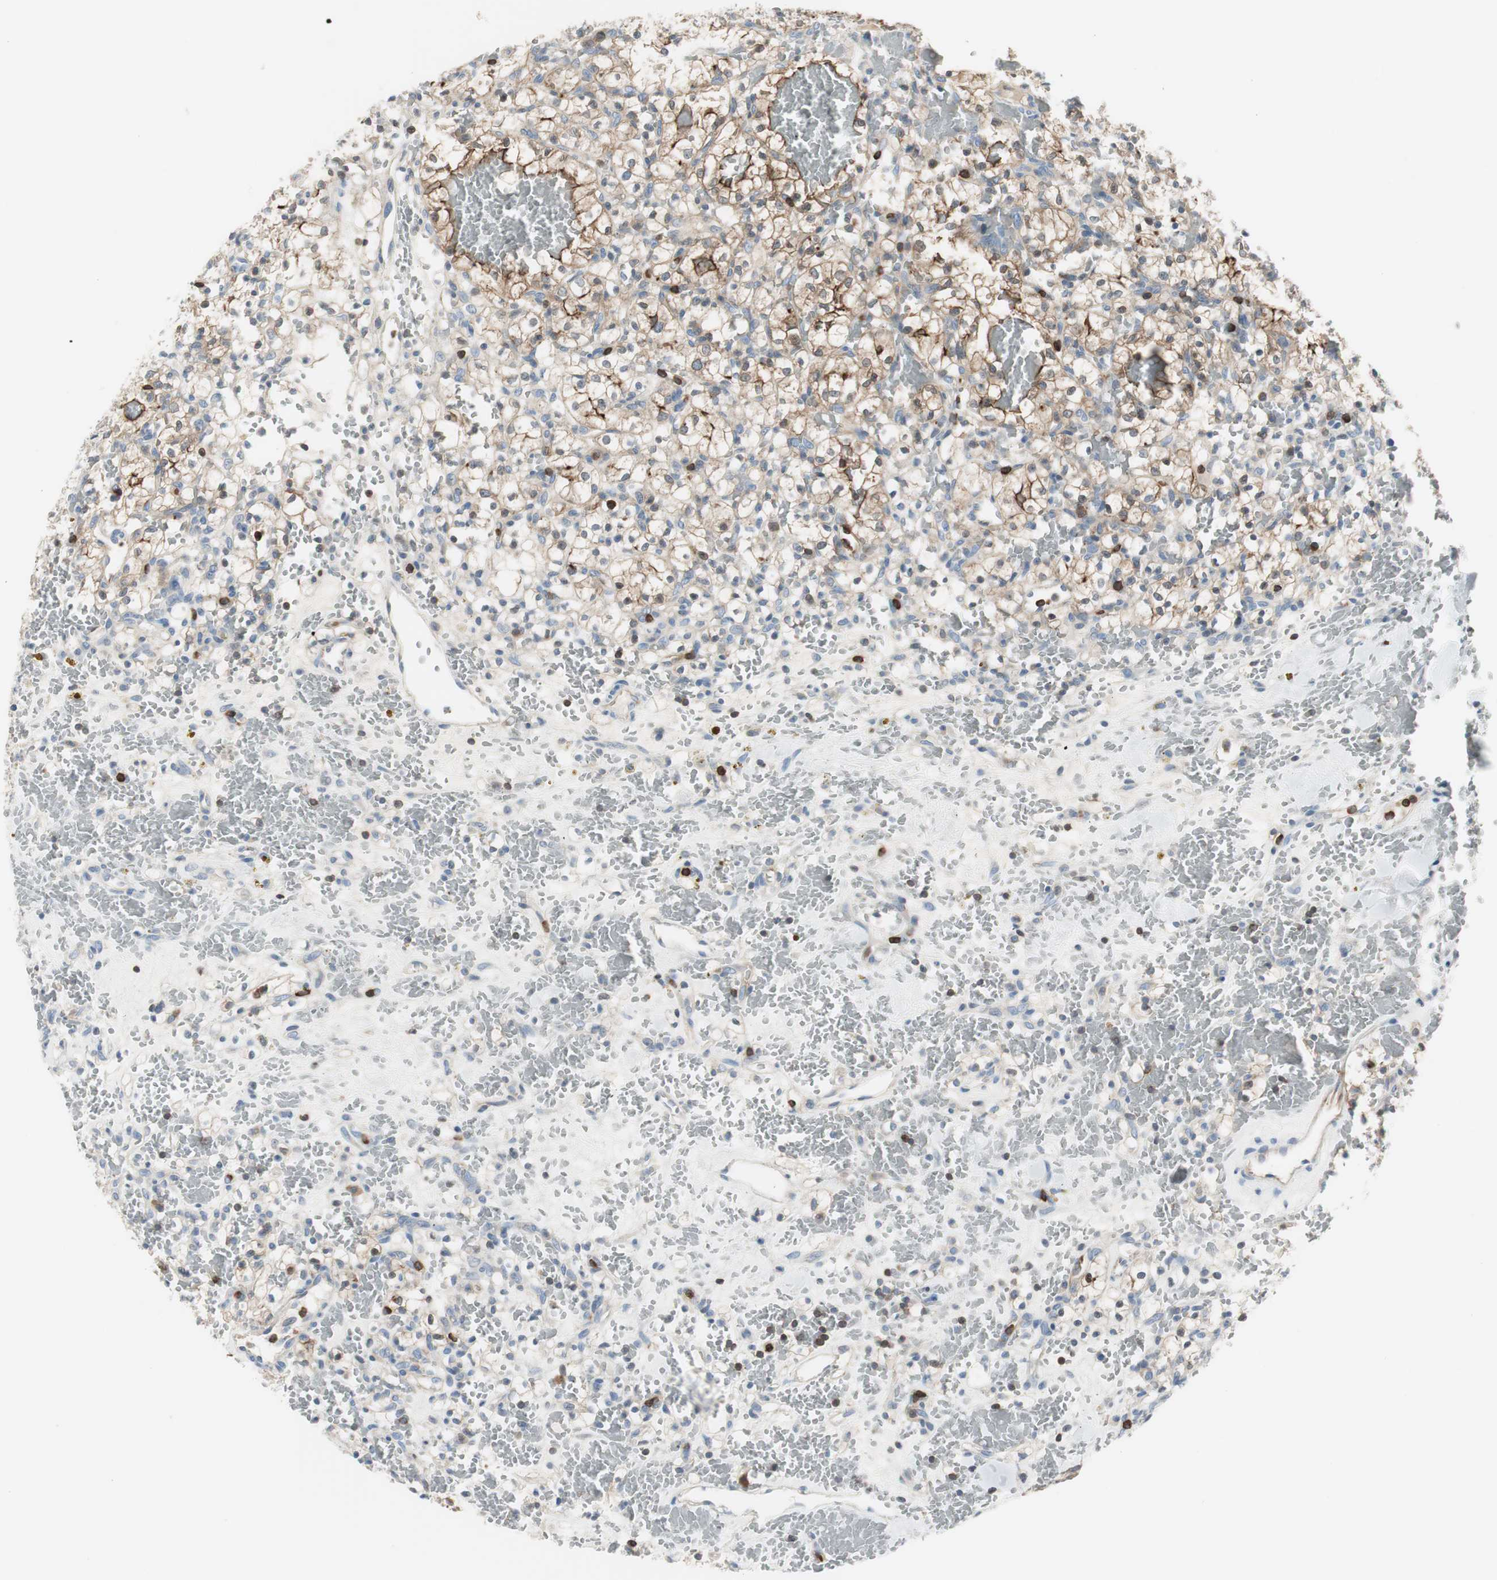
{"staining": {"intensity": "moderate", "quantity": "25%-75%", "location": "cytoplasmic/membranous"}, "tissue": "renal cancer", "cell_type": "Tumor cells", "image_type": "cancer", "snomed": [{"axis": "morphology", "description": "Adenocarcinoma, NOS"}, {"axis": "topography", "description": "Kidney"}], "caption": "The histopathology image demonstrates staining of renal cancer, revealing moderate cytoplasmic/membranous protein positivity (brown color) within tumor cells. Using DAB (brown) and hematoxylin (blue) stains, captured at high magnification using brightfield microscopy.", "gene": "SLC9A3R1", "patient": {"sex": "female", "age": 60}}